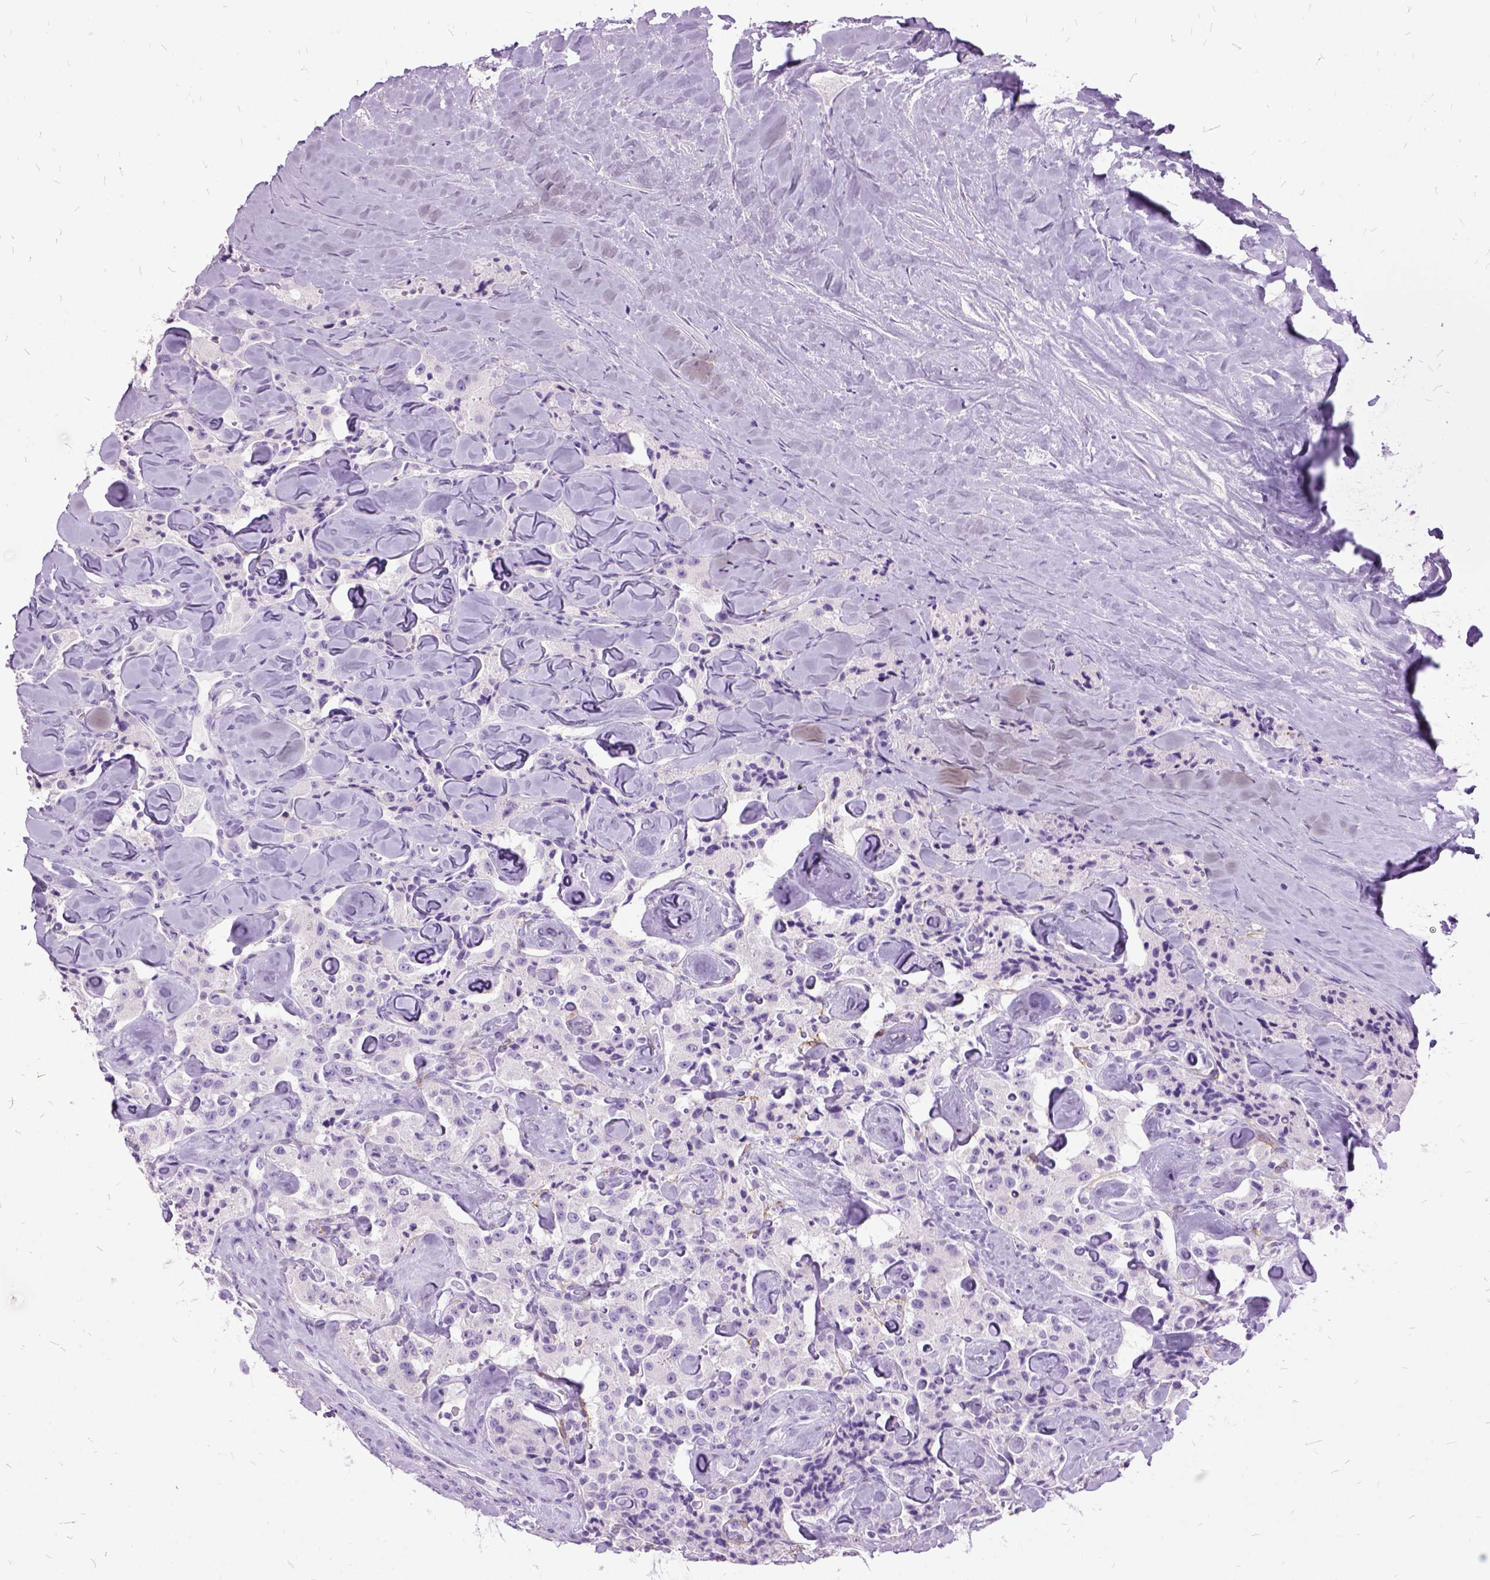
{"staining": {"intensity": "negative", "quantity": "none", "location": "none"}, "tissue": "carcinoid", "cell_type": "Tumor cells", "image_type": "cancer", "snomed": [{"axis": "morphology", "description": "Carcinoid, malignant, NOS"}, {"axis": "topography", "description": "Pancreas"}], "caption": "A high-resolution histopathology image shows immunohistochemistry staining of carcinoid, which reveals no significant positivity in tumor cells.", "gene": "MME", "patient": {"sex": "male", "age": 41}}